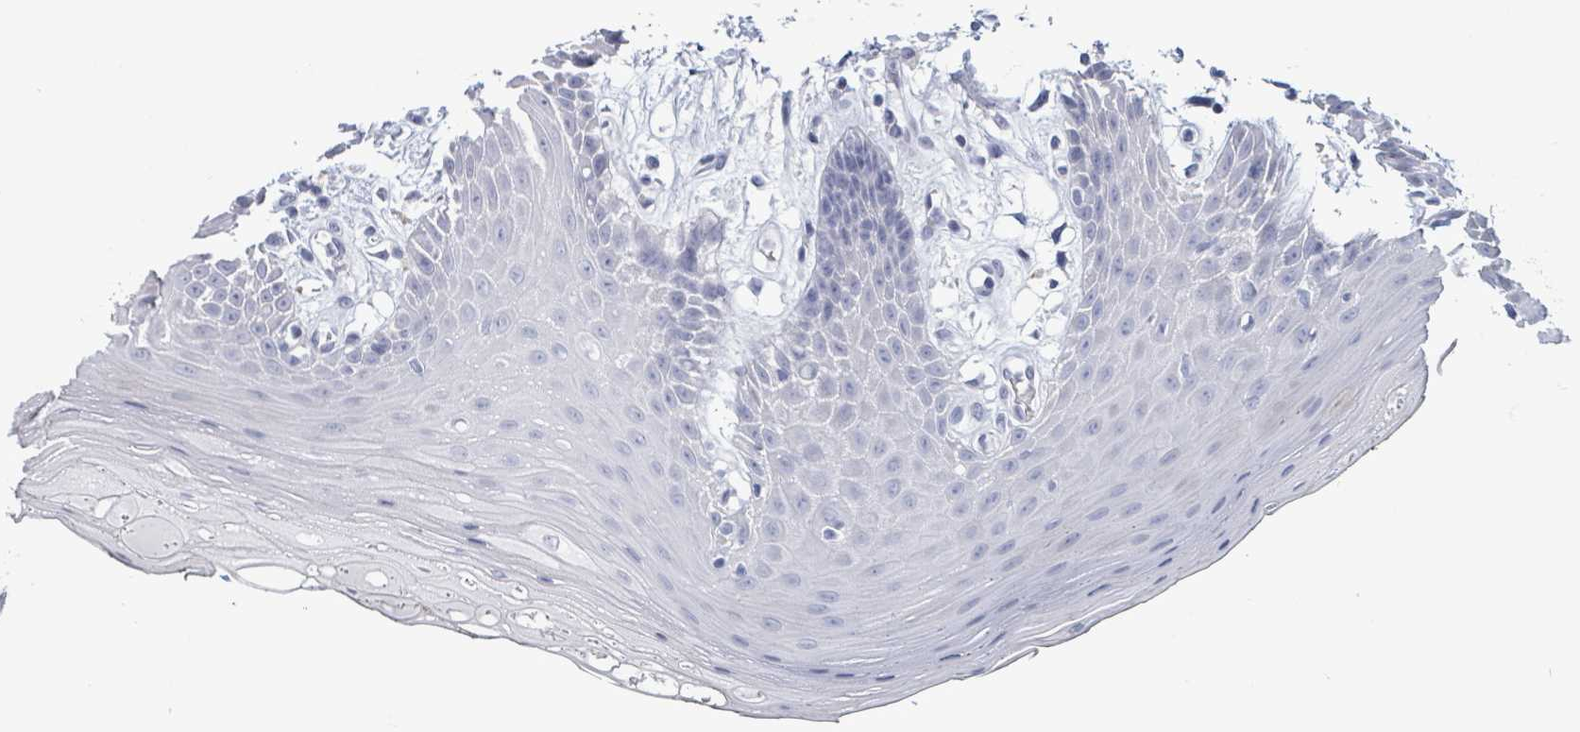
{"staining": {"intensity": "negative", "quantity": "none", "location": "none"}, "tissue": "oral mucosa", "cell_type": "Squamous epithelial cells", "image_type": "normal", "snomed": [{"axis": "morphology", "description": "Normal tissue, NOS"}, {"axis": "topography", "description": "Oral tissue"}, {"axis": "topography", "description": "Tounge, NOS"}], "caption": "A high-resolution photomicrograph shows immunohistochemistry staining of unremarkable oral mucosa, which displays no significant positivity in squamous epithelial cells.", "gene": "NKX2", "patient": {"sex": "female", "age": 59}}